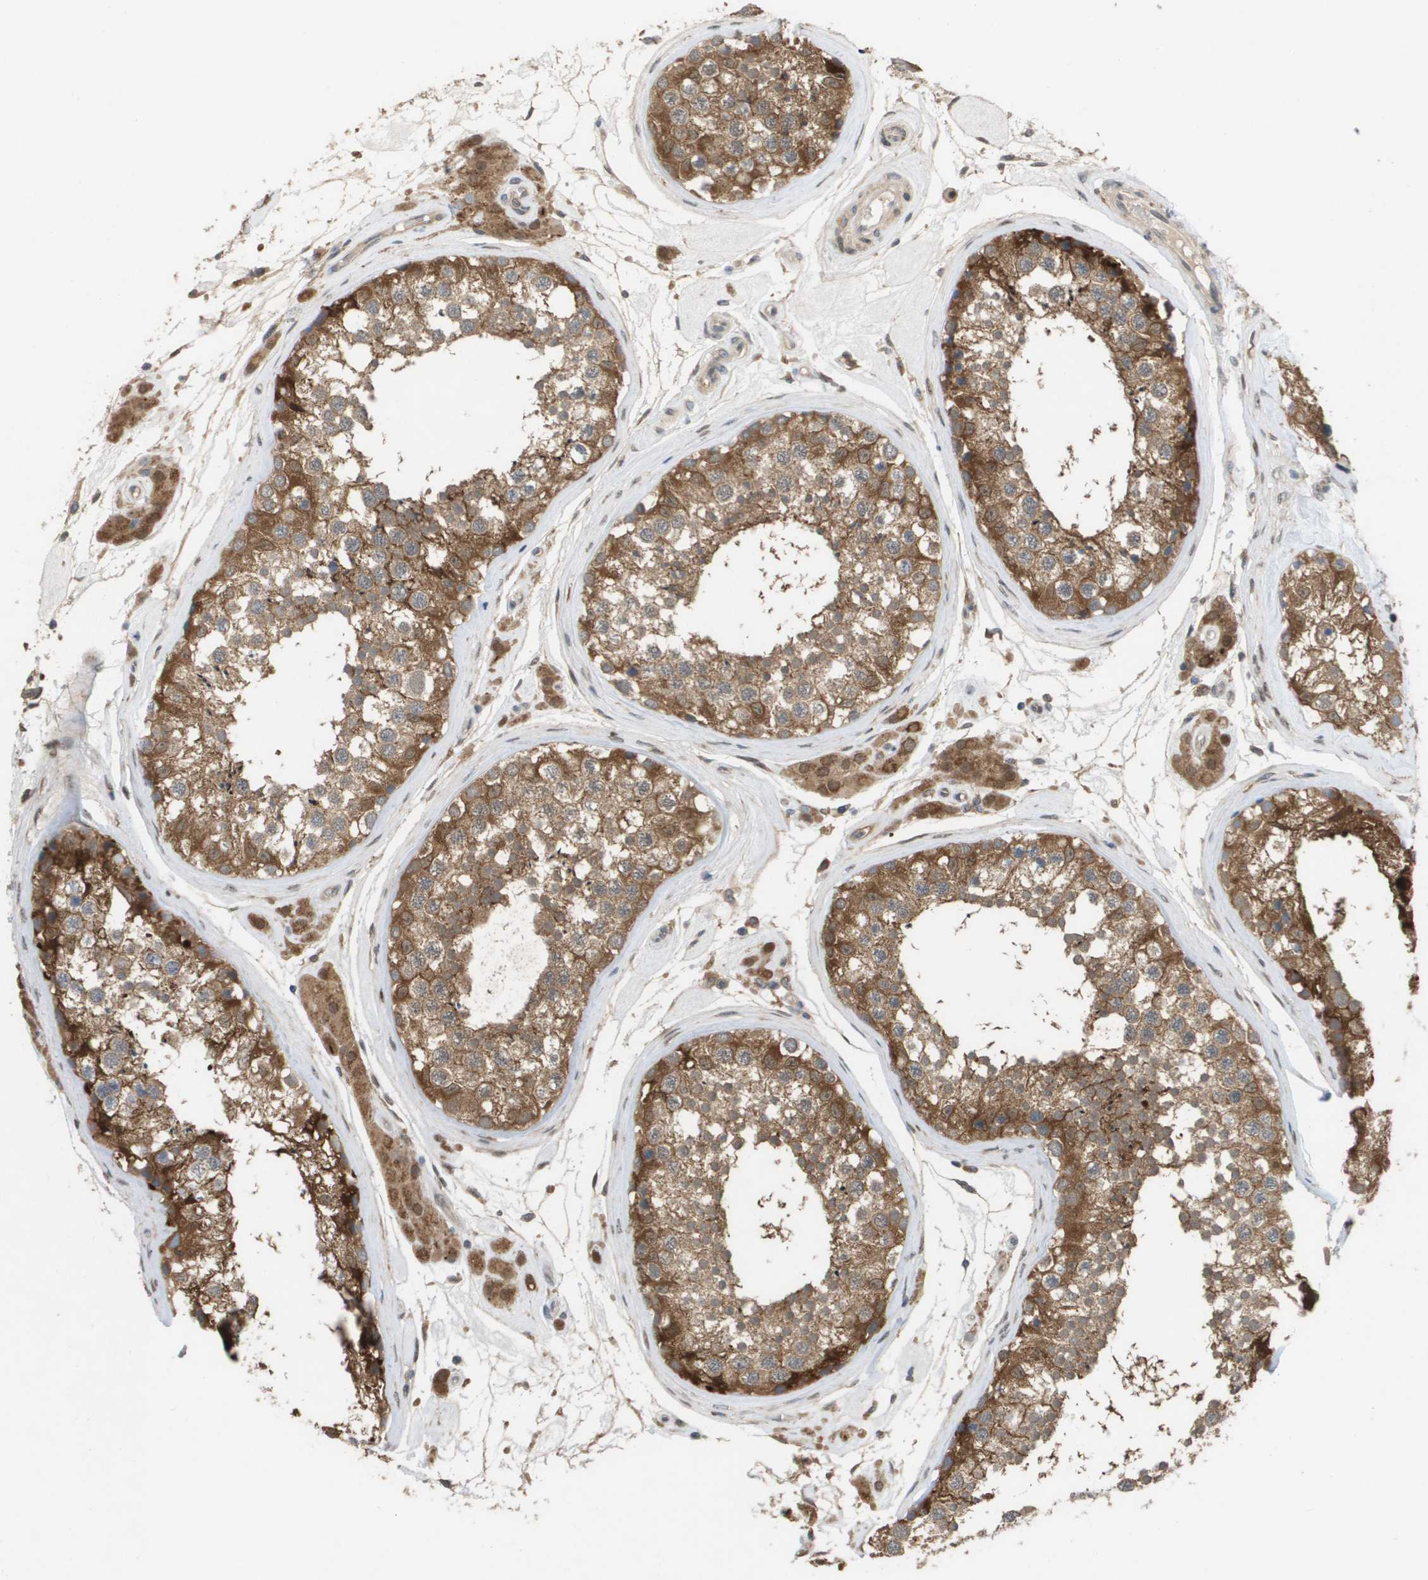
{"staining": {"intensity": "moderate", "quantity": ">75%", "location": "cytoplasmic/membranous"}, "tissue": "testis", "cell_type": "Cells in seminiferous ducts", "image_type": "normal", "snomed": [{"axis": "morphology", "description": "Normal tissue, NOS"}, {"axis": "topography", "description": "Testis"}], "caption": "A histopathology image of testis stained for a protein exhibits moderate cytoplasmic/membranous brown staining in cells in seminiferous ducts. (brown staining indicates protein expression, while blue staining denotes nuclei).", "gene": "PALD1", "patient": {"sex": "male", "age": 46}}